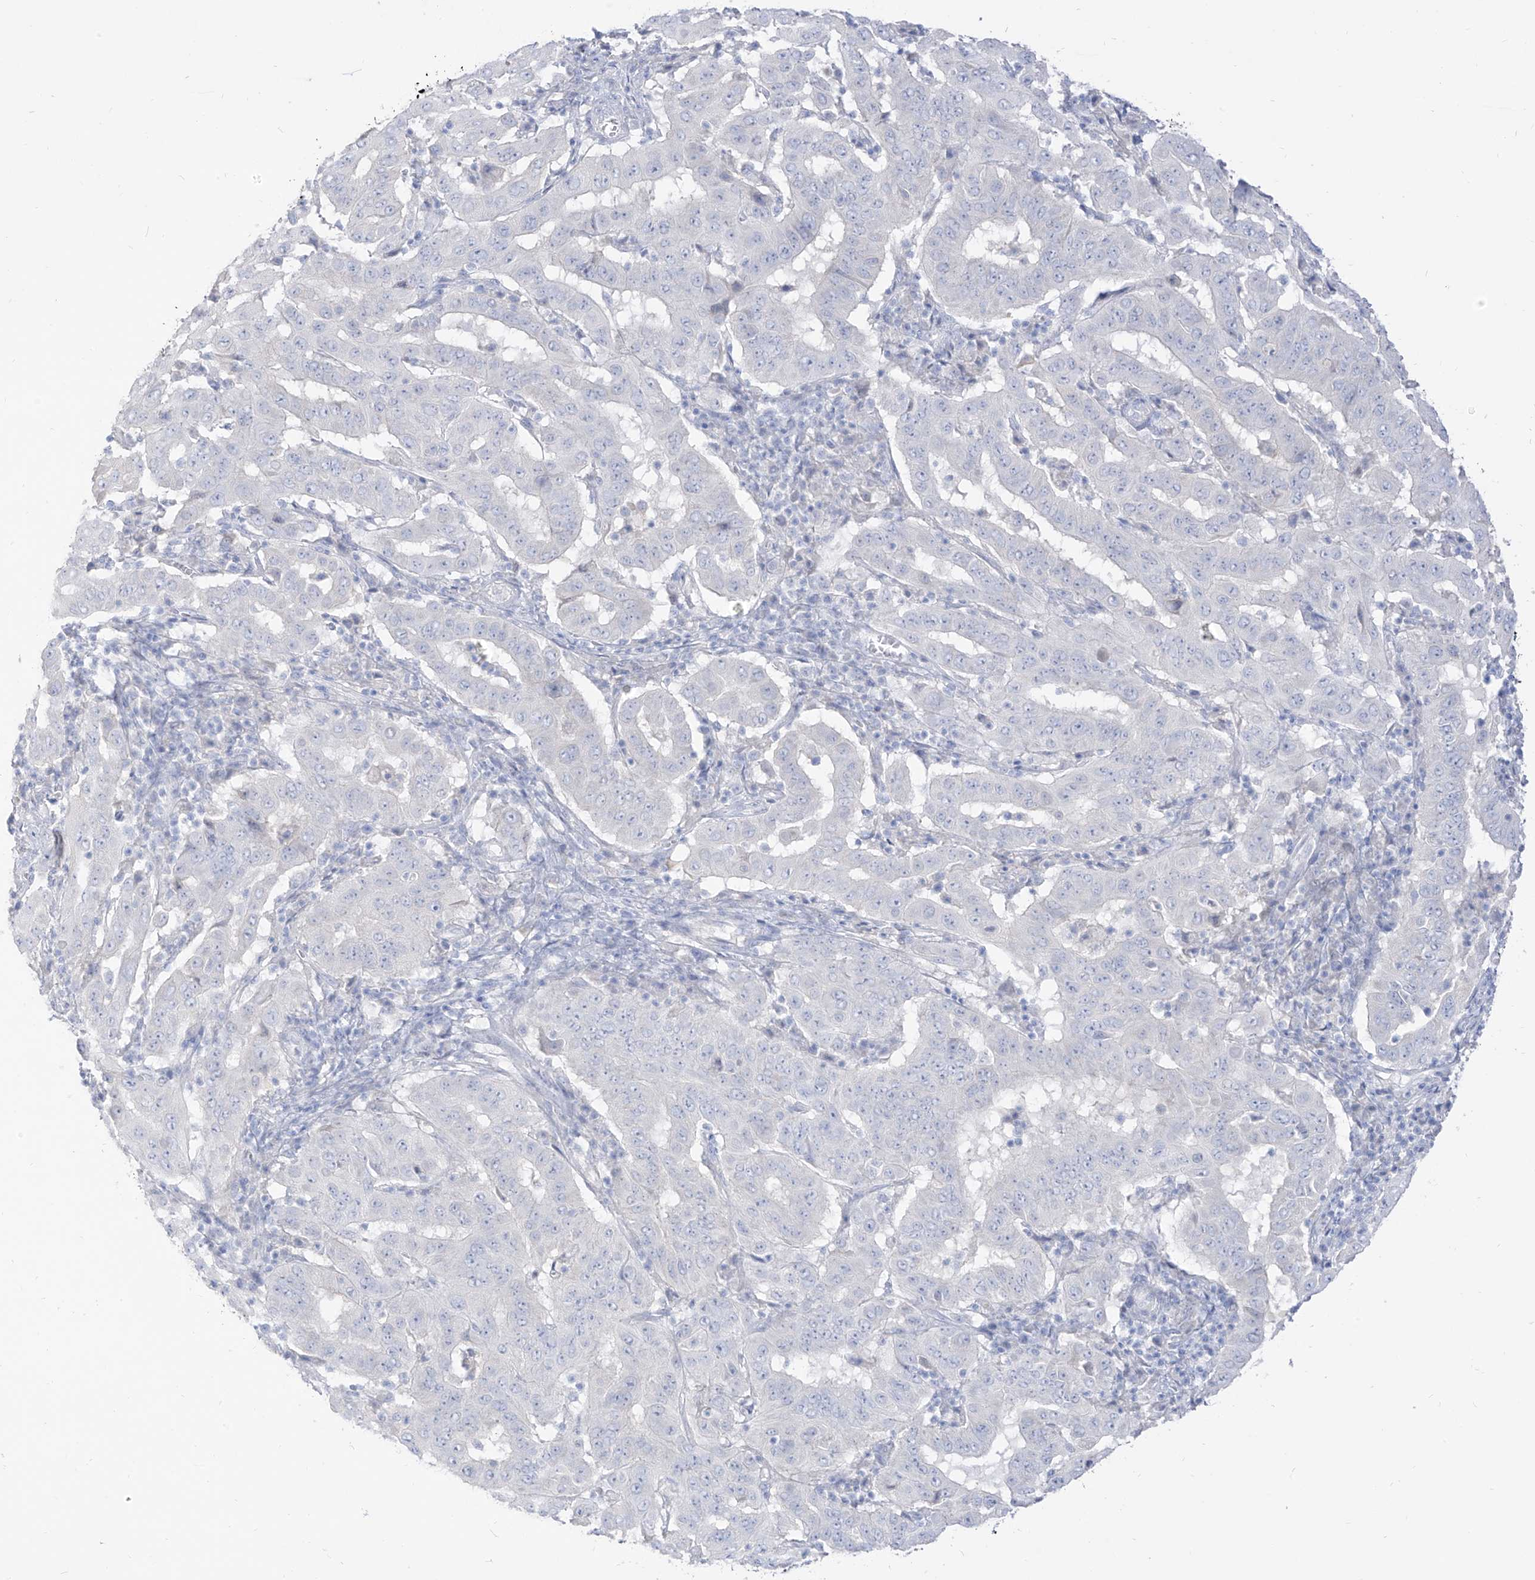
{"staining": {"intensity": "negative", "quantity": "none", "location": "none"}, "tissue": "pancreatic cancer", "cell_type": "Tumor cells", "image_type": "cancer", "snomed": [{"axis": "morphology", "description": "Adenocarcinoma, NOS"}, {"axis": "topography", "description": "Pancreas"}], "caption": "There is no significant staining in tumor cells of adenocarcinoma (pancreatic).", "gene": "ARHGEF40", "patient": {"sex": "male", "age": 63}}